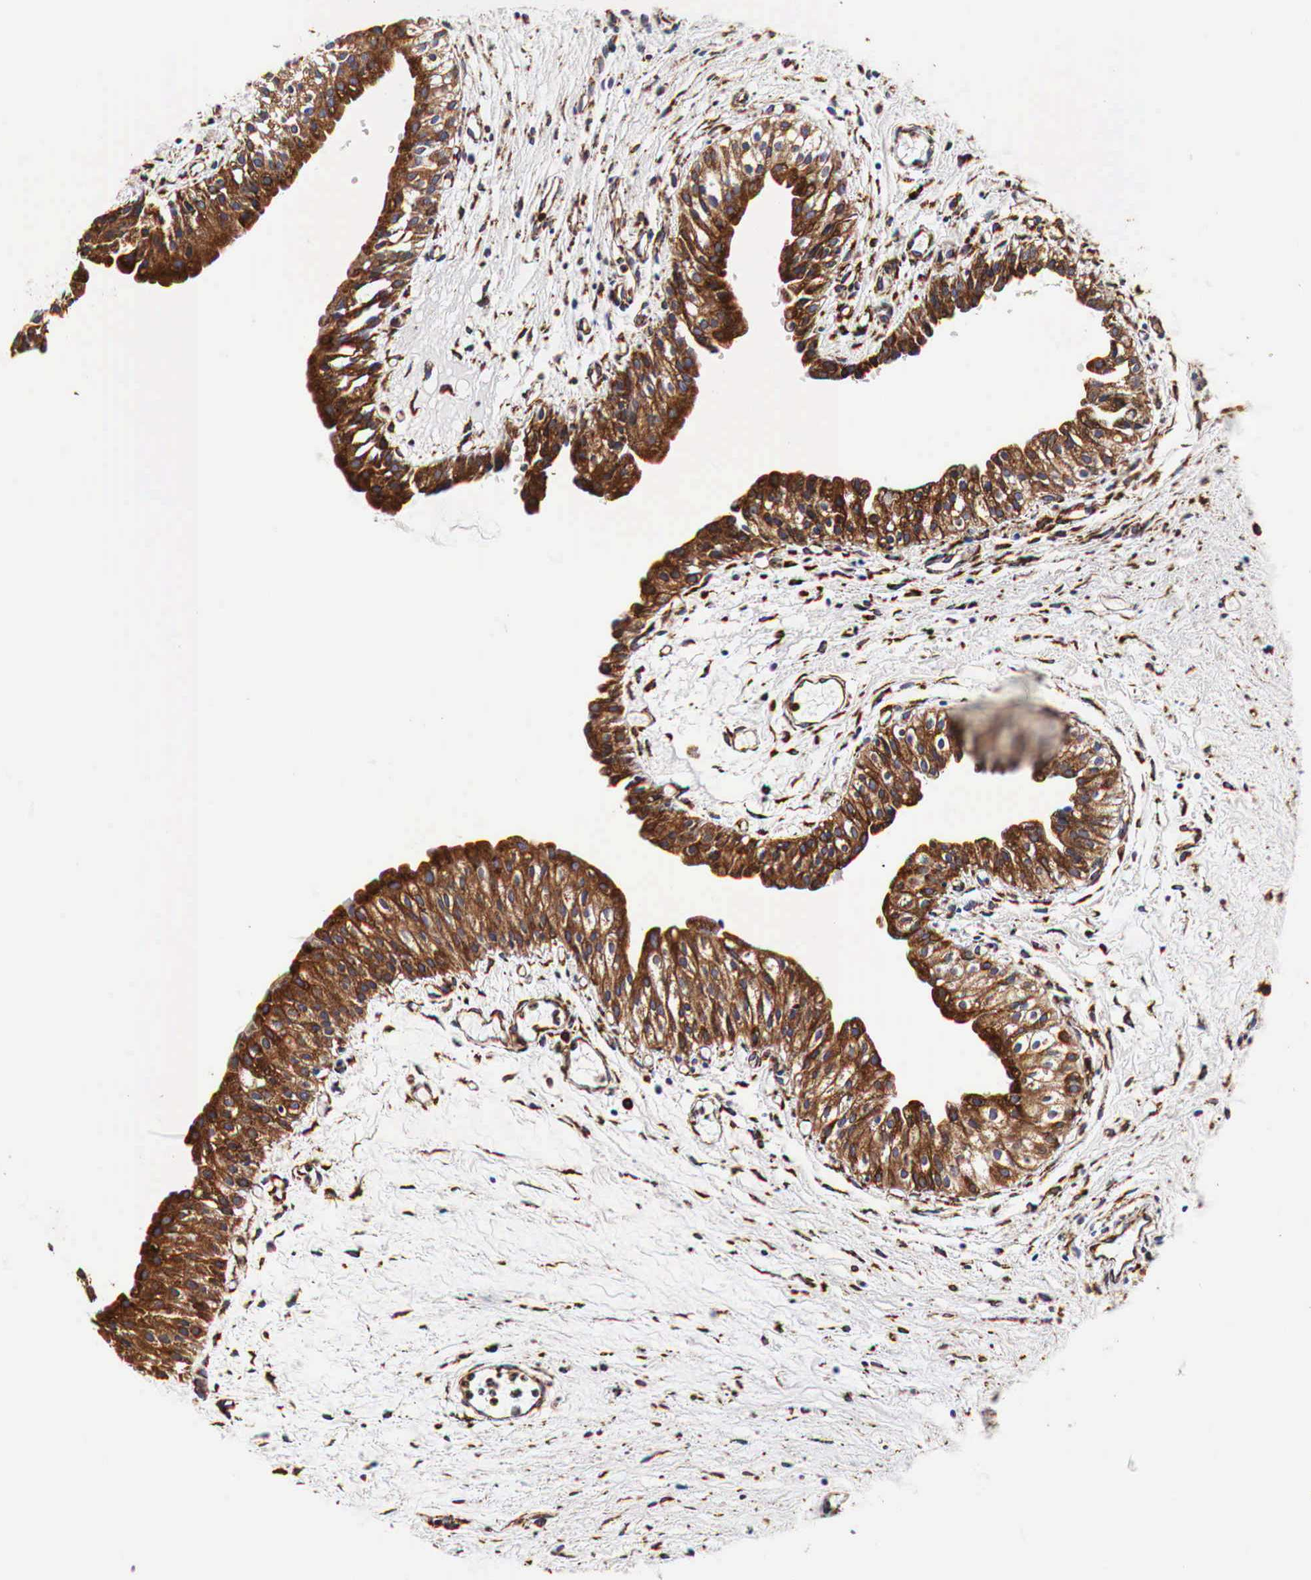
{"staining": {"intensity": "strong", "quantity": ">75%", "location": "nuclear"}, "tissue": "urinary bladder", "cell_type": "Urothelial cells", "image_type": "normal", "snomed": [{"axis": "morphology", "description": "Normal tissue, NOS"}, {"axis": "topography", "description": "Urinary bladder"}], "caption": "A brown stain labels strong nuclear staining of a protein in urothelial cells of unremarkable urinary bladder. The protein is shown in brown color, while the nuclei are stained blue.", "gene": "CKAP4", "patient": {"sex": "male", "age": 48}}